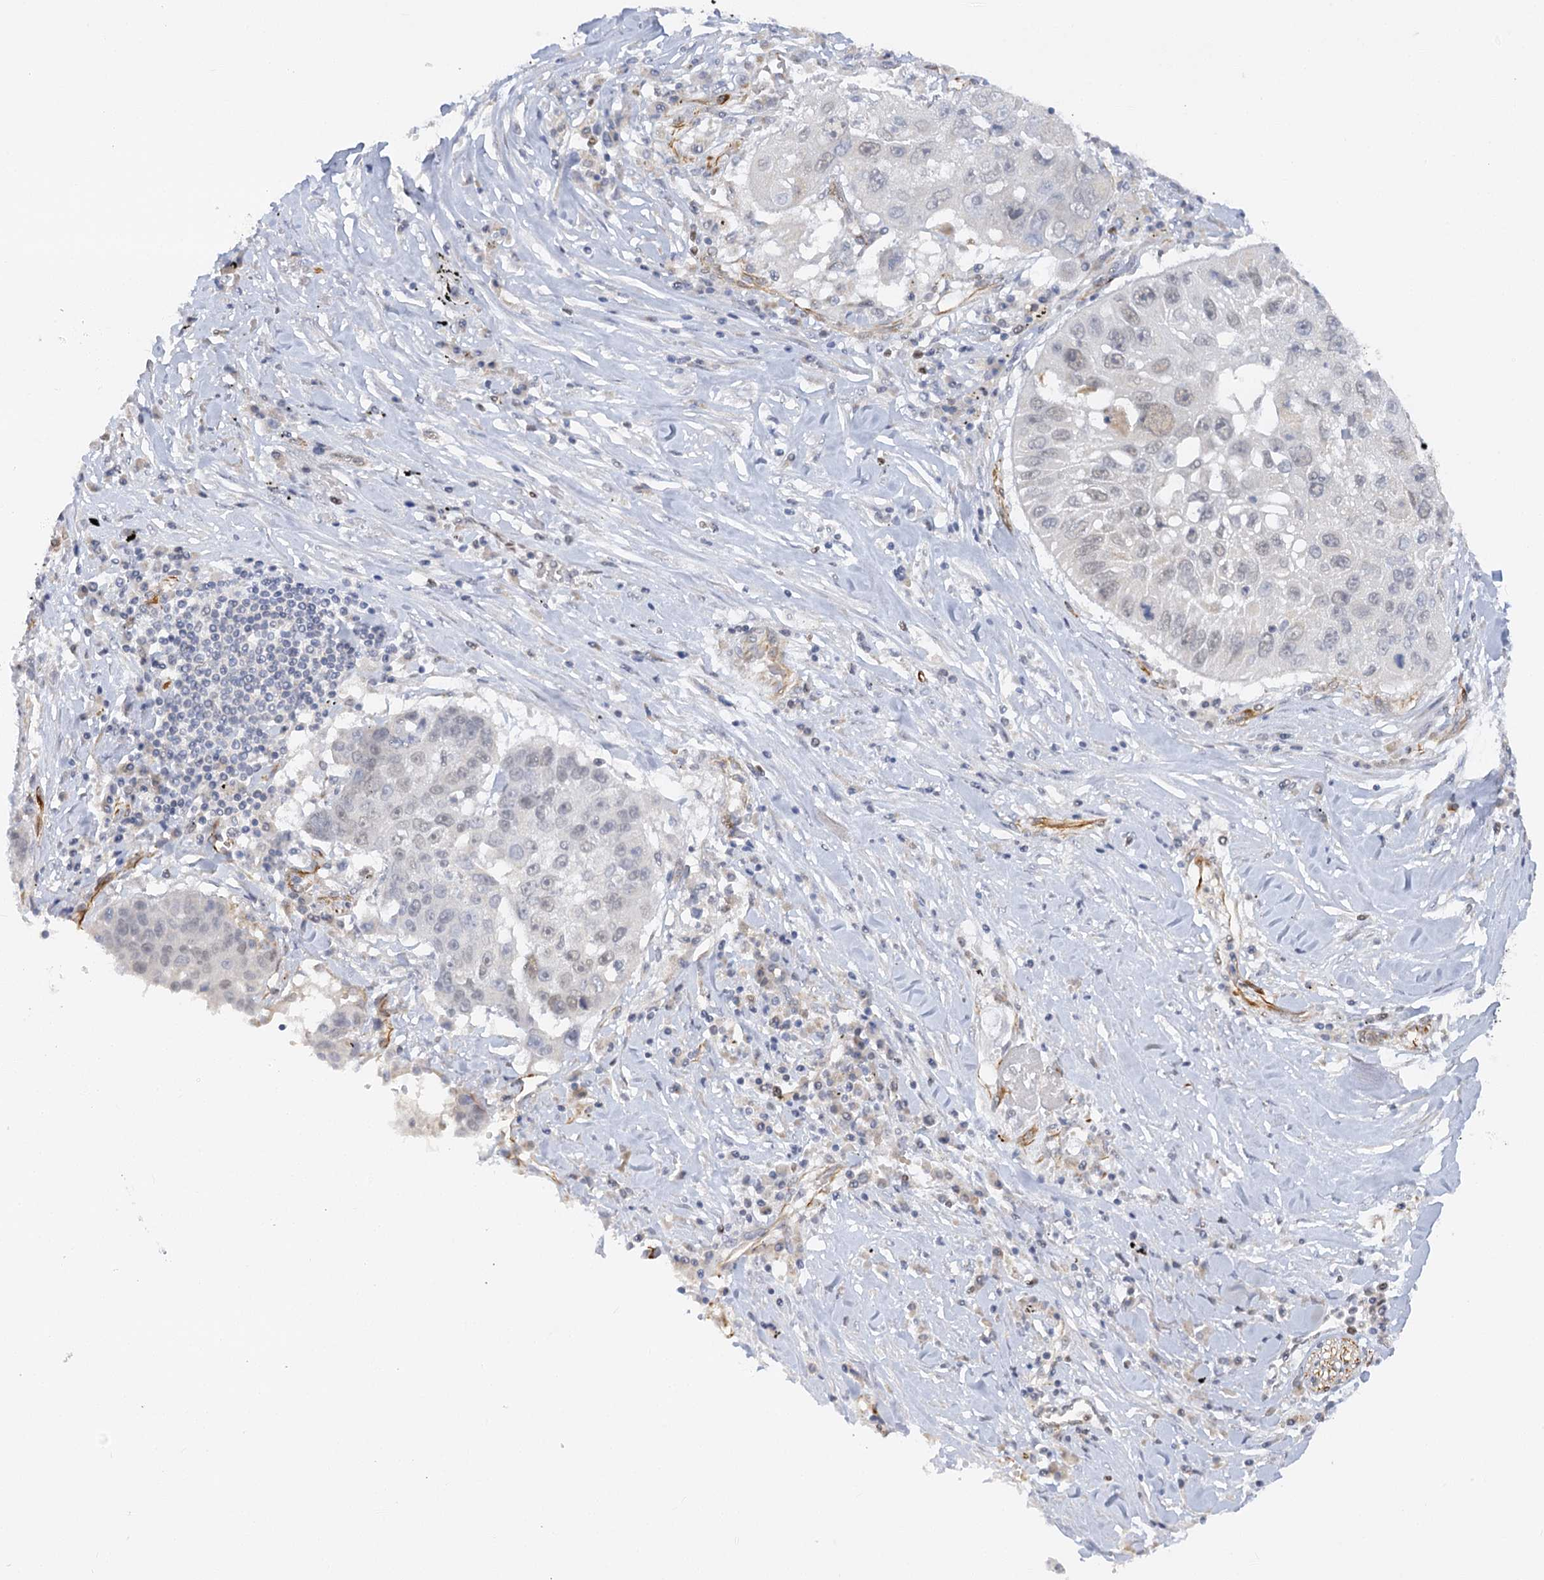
{"staining": {"intensity": "negative", "quantity": "none", "location": "none"}, "tissue": "lung cancer", "cell_type": "Tumor cells", "image_type": "cancer", "snomed": [{"axis": "morphology", "description": "Squamous cell carcinoma, NOS"}, {"axis": "topography", "description": "Lung"}], "caption": "Immunohistochemistry image of squamous cell carcinoma (lung) stained for a protein (brown), which exhibits no expression in tumor cells. Brightfield microscopy of immunohistochemistry (IHC) stained with DAB (brown) and hematoxylin (blue), captured at high magnification.", "gene": "NELL2", "patient": {"sex": "male", "age": 61}}